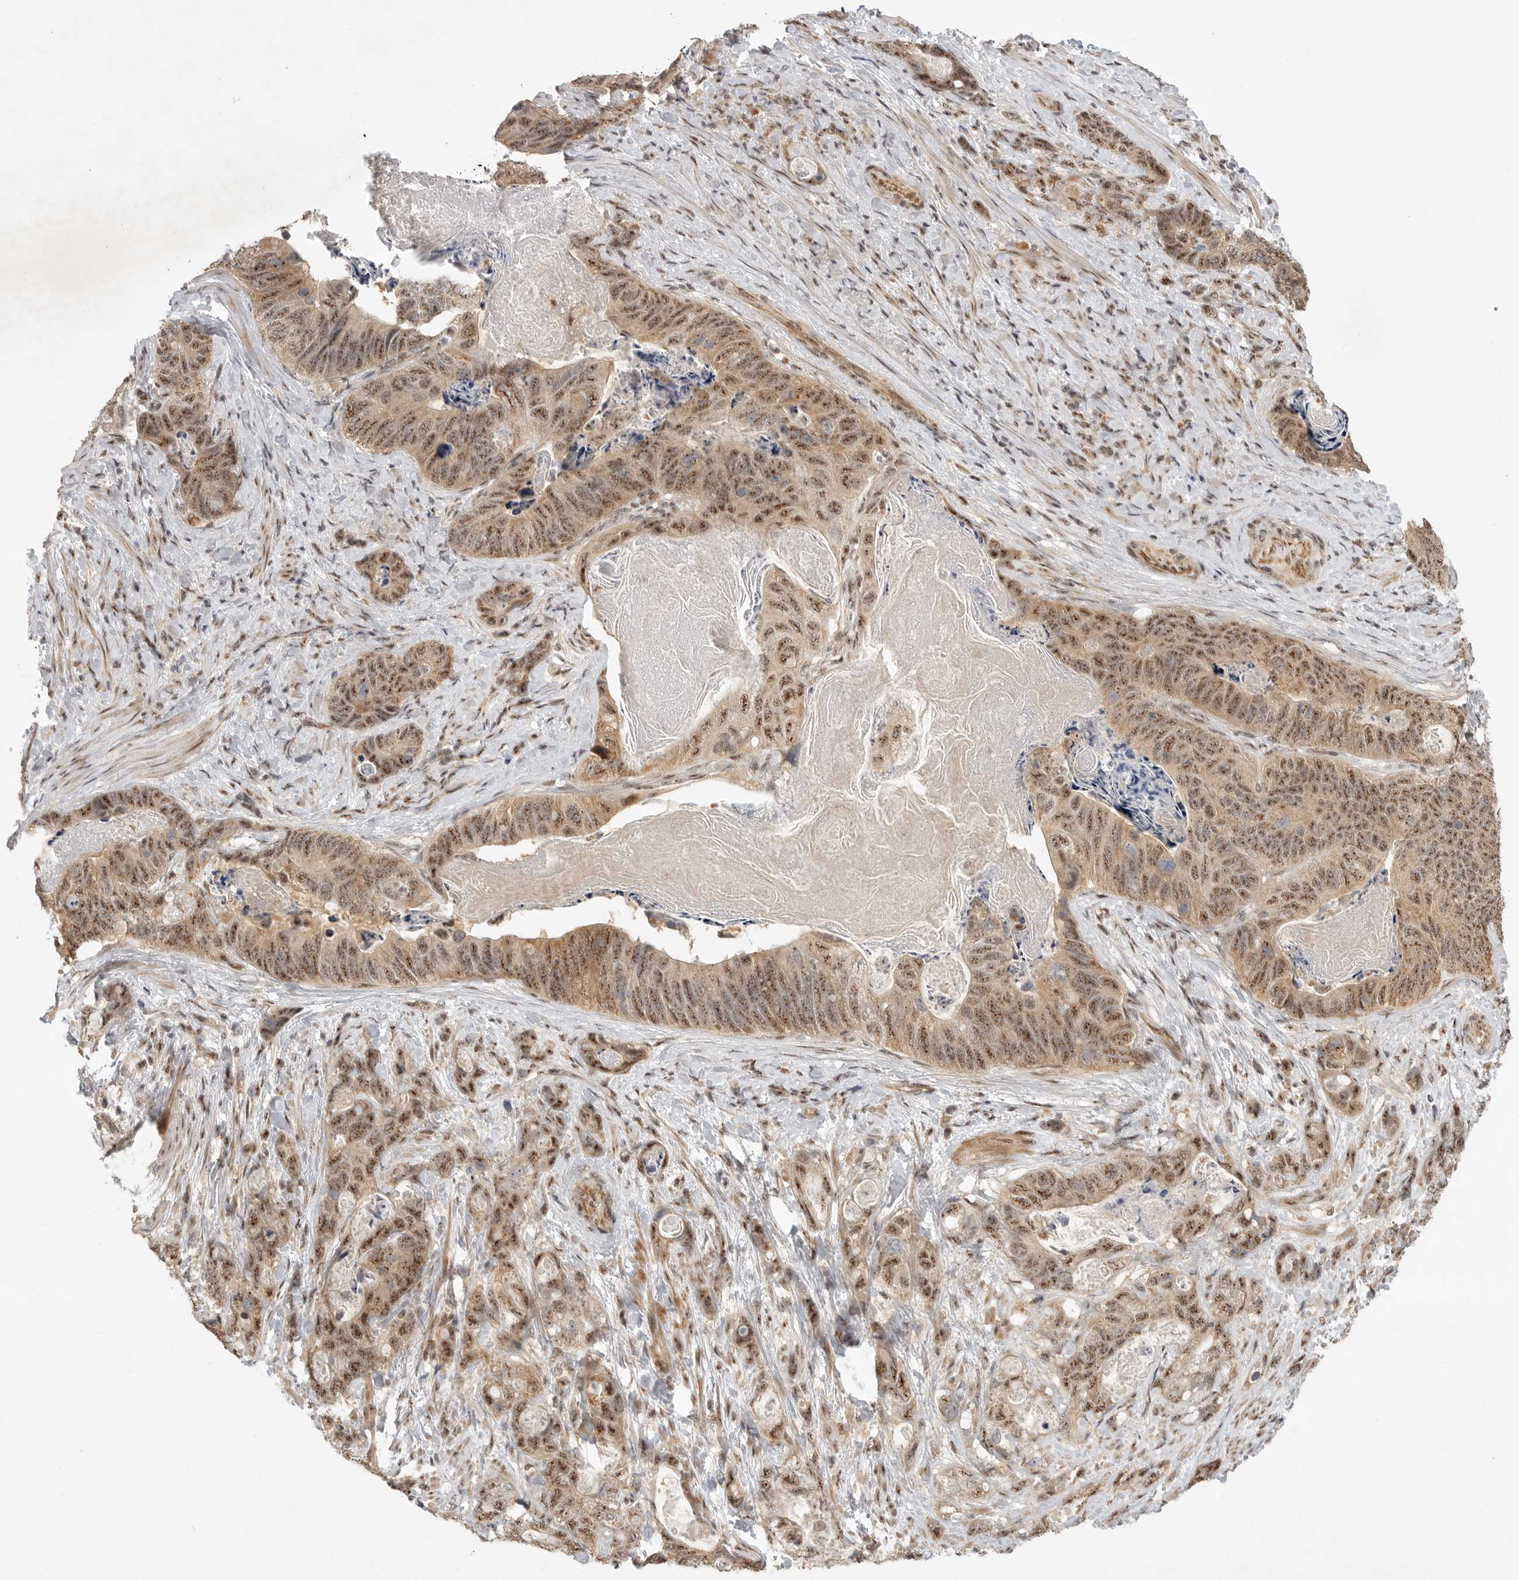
{"staining": {"intensity": "moderate", "quantity": ">75%", "location": "nuclear"}, "tissue": "stomach cancer", "cell_type": "Tumor cells", "image_type": "cancer", "snomed": [{"axis": "morphology", "description": "Normal tissue, NOS"}, {"axis": "morphology", "description": "Adenocarcinoma, NOS"}, {"axis": "topography", "description": "Stomach"}], "caption": "Human stomach adenocarcinoma stained with a protein marker exhibits moderate staining in tumor cells.", "gene": "POMP", "patient": {"sex": "female", "age": 89}}